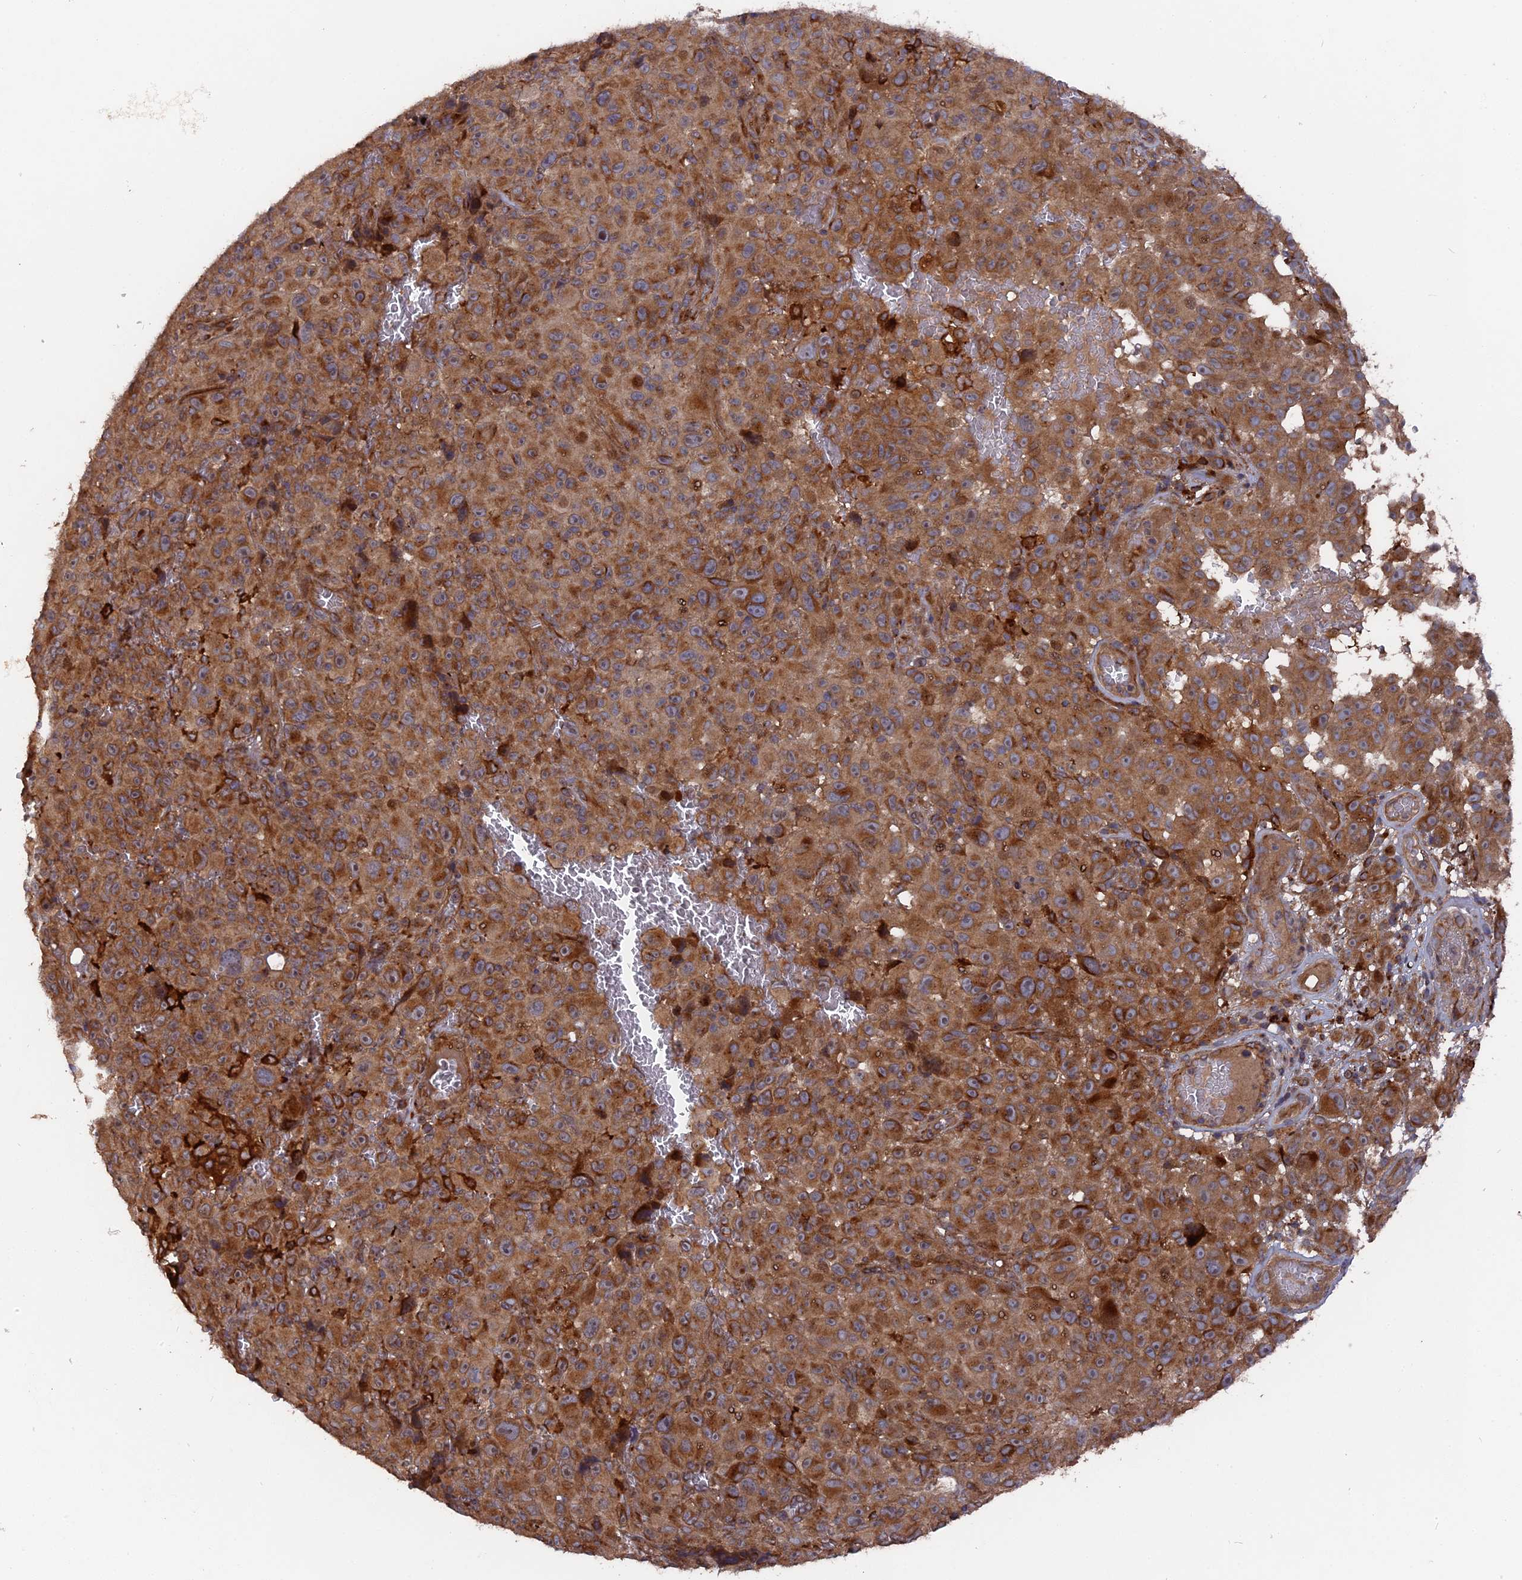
{"staining": {"intensity": "moderate", "quantity": ">75%", "location": "cytoplasmic/membranous"}, "tissue": "melanoma", "cell_type": "Tumor cells", "image_type": "cancer", "snomed": [{"axis": "morphology", "description": "Malignant melanoma, NOS"}, {"axis": "topography", "description": "Skin"}], "caption": "The histopathology image demonstrates immunohistochemical staining of malignant melanoma. There is moderate cytoplasmic/membranous expression is appreciated in about >75% of tumor cells.", "gene": "DEF8", "patient": {"sex": "female", "age": 82}}